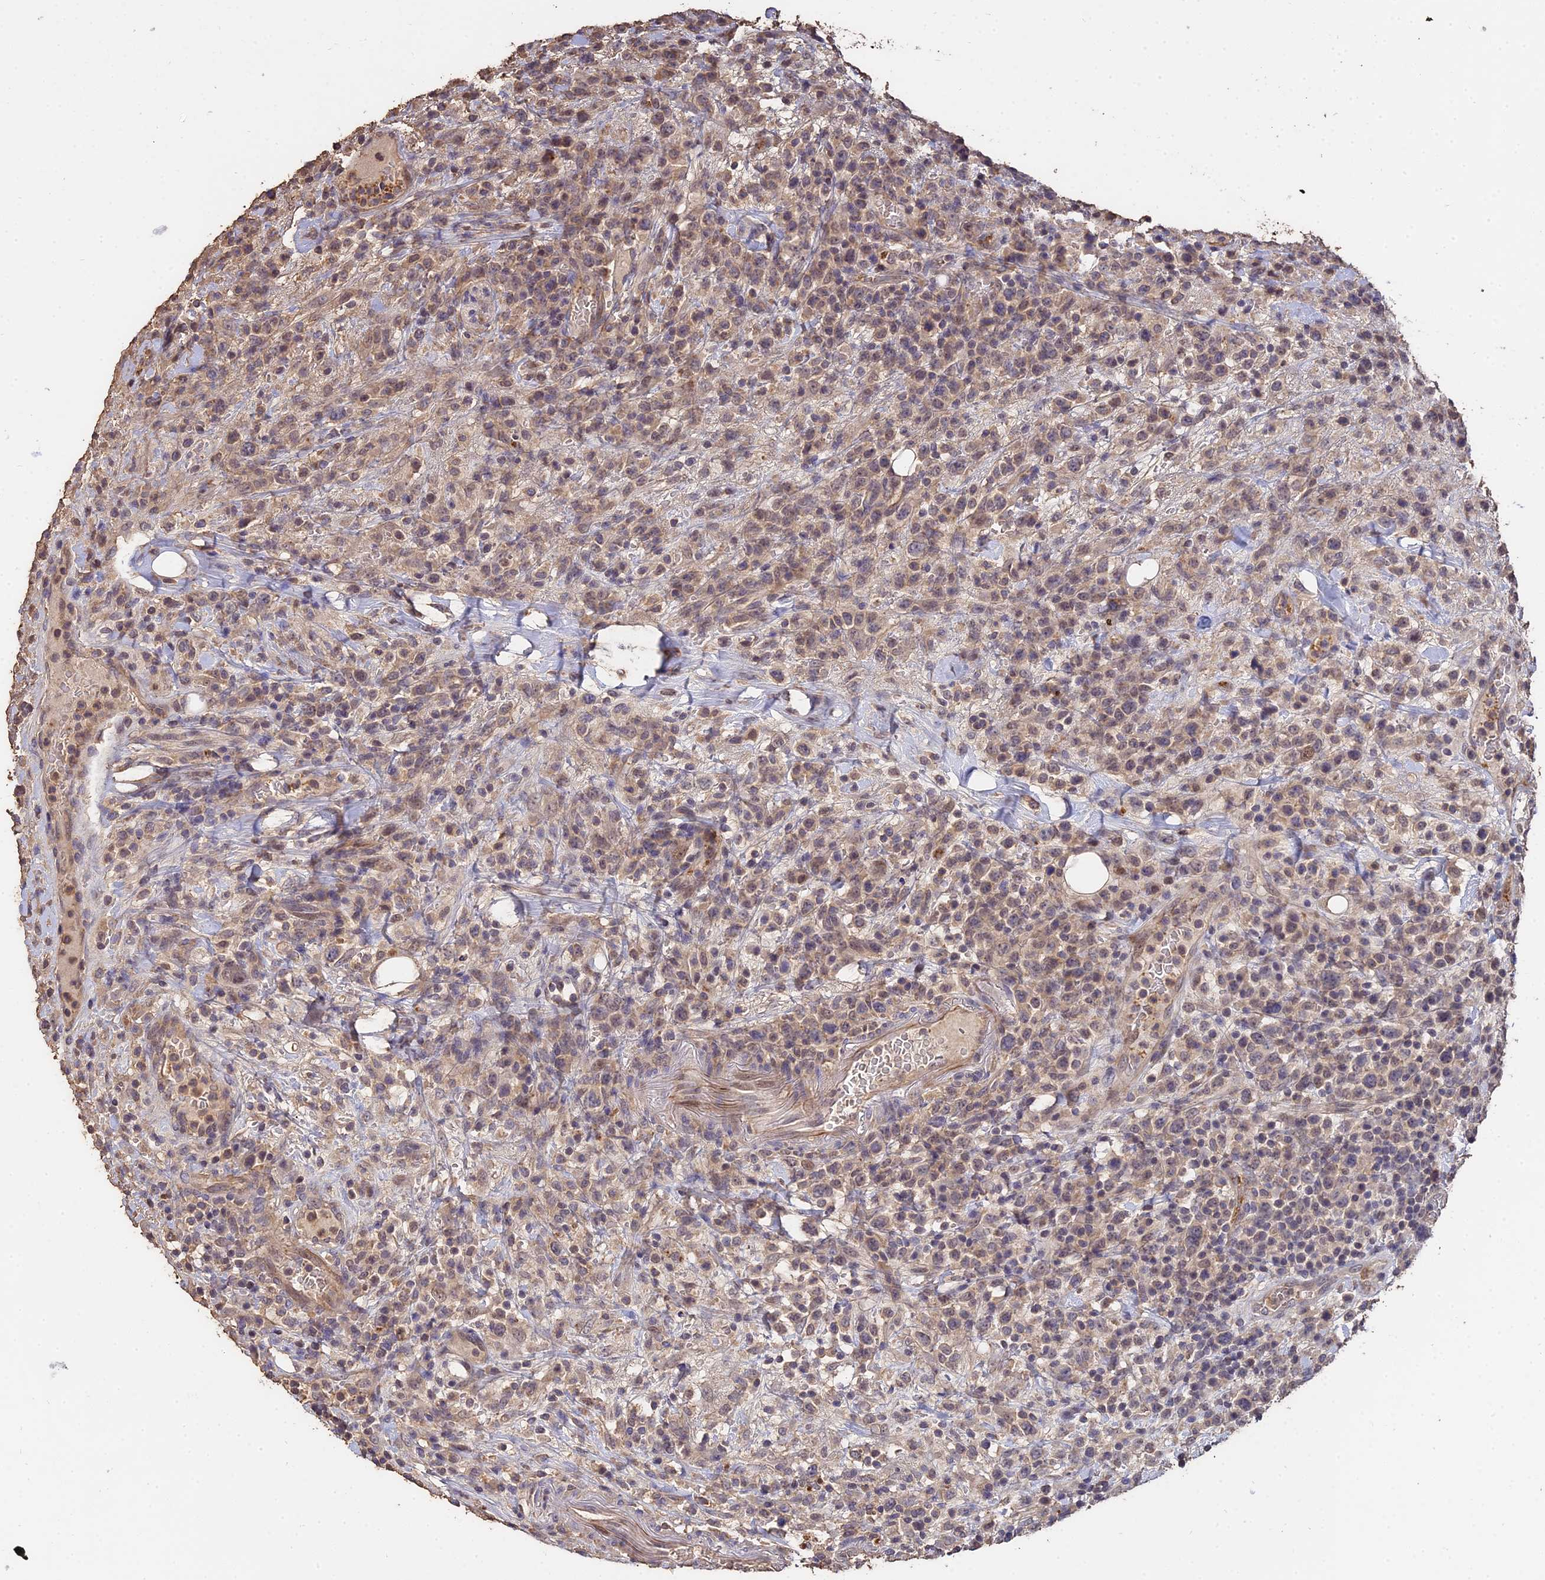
{"staining": {"intensity": "moderate", "quantity": ">75%", "location": "nuclear"}, "tissue": "lymphoma", "cell_type": "Tumor cells", "image_type": "cancer", "snomed": [{"axis": "morphology", "description": "Malignant lymphoma, non-Hodgkin's type, High grade"}, {"axis": "topography", "description": "Colon"}], "caption": "About >75% of tumor cells in lymphoma reveal moderate nuclear protein positivity as visualized by brown immunohistochemical staining.", "gene": "LSM5", "patient": {"sex": "female", "age": 53}}